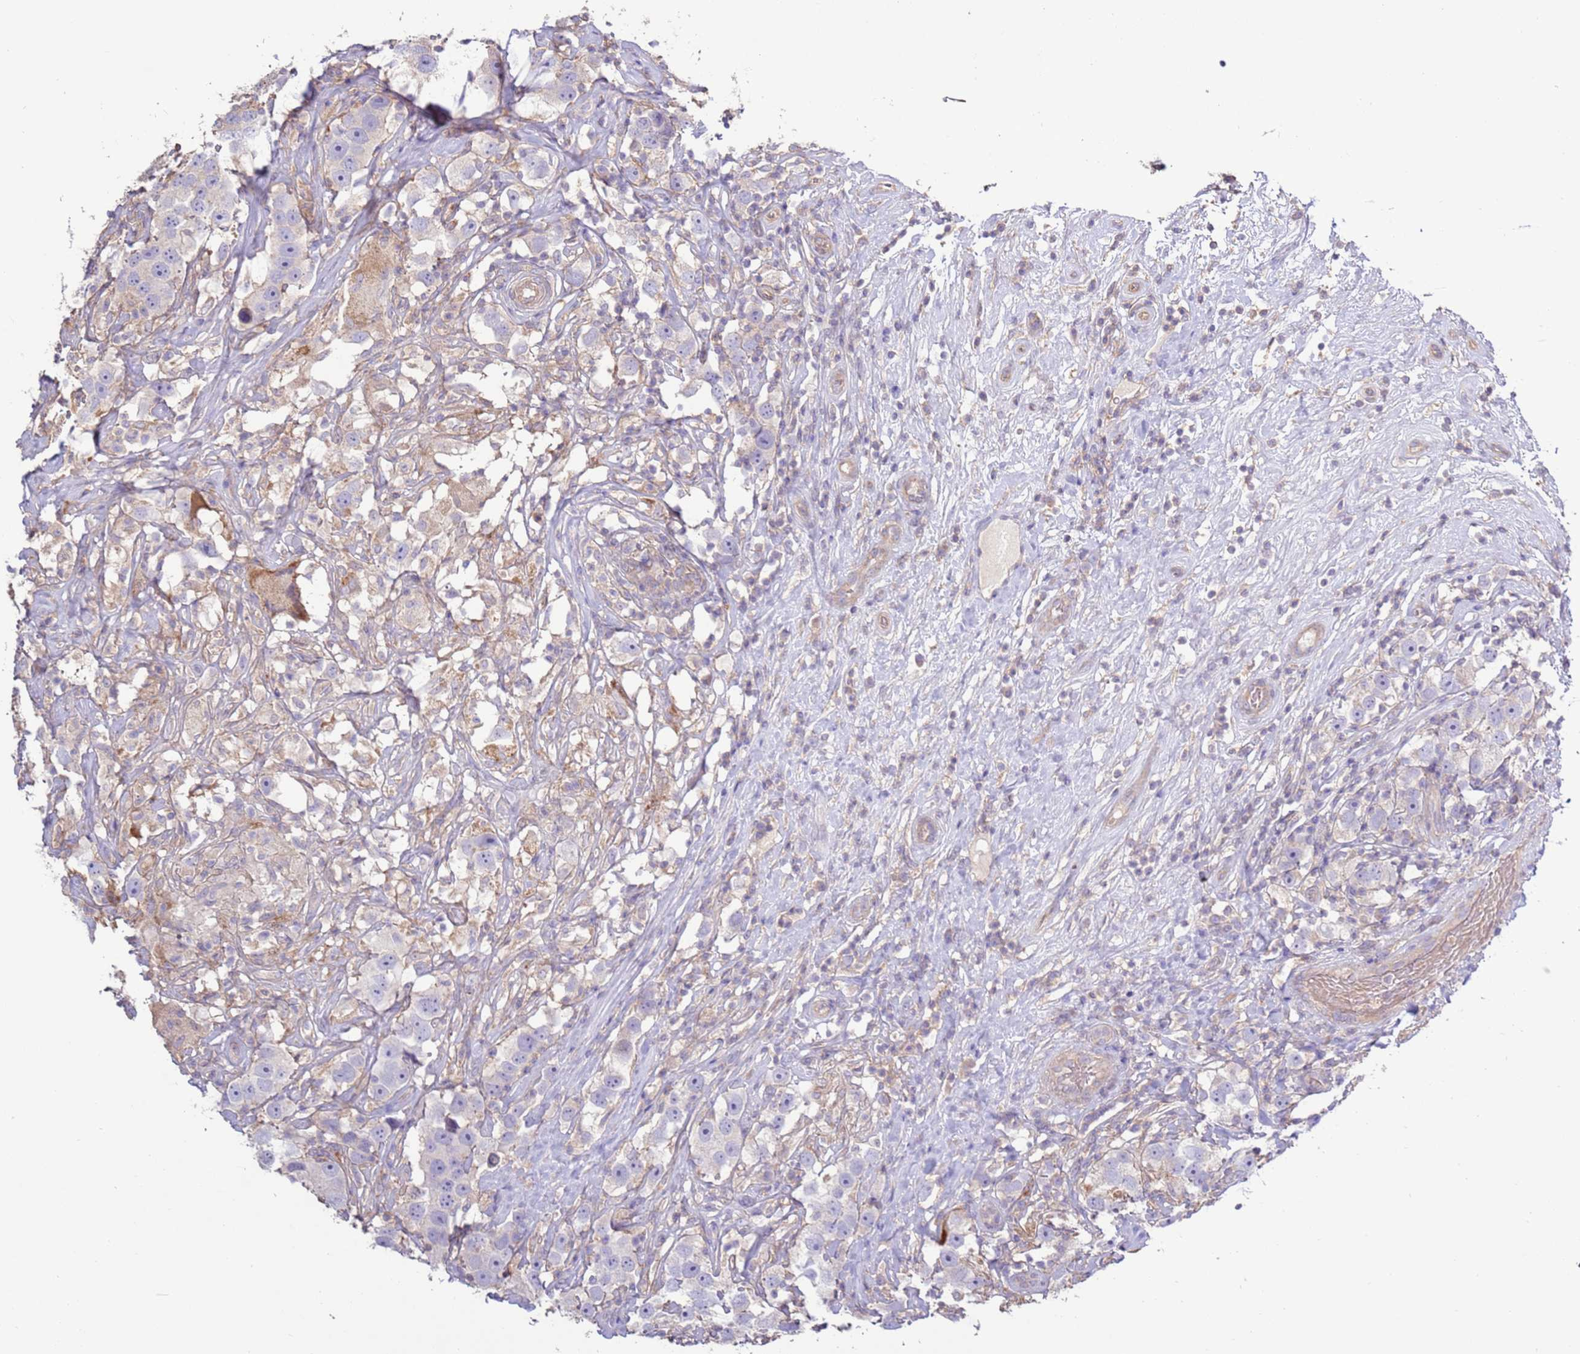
{"staining": {"intensity": "negative", "quantity": "none", "location": "none"}, "tissue": "testis cancer", "cell_type": "Tumor cells", "image_type": "cancer", "snomed": [{"axis": "morphology", "description": "Seminoma, NOS"}, {"axis": "topography", "description": "Testis"}], "caption": "An IHC image of seminoma (testis) is shown. There is no staining in tumor cells of seminoma (testis).", "gene": "EVA1B", "patient": {"sex": "male", "age": 49}}